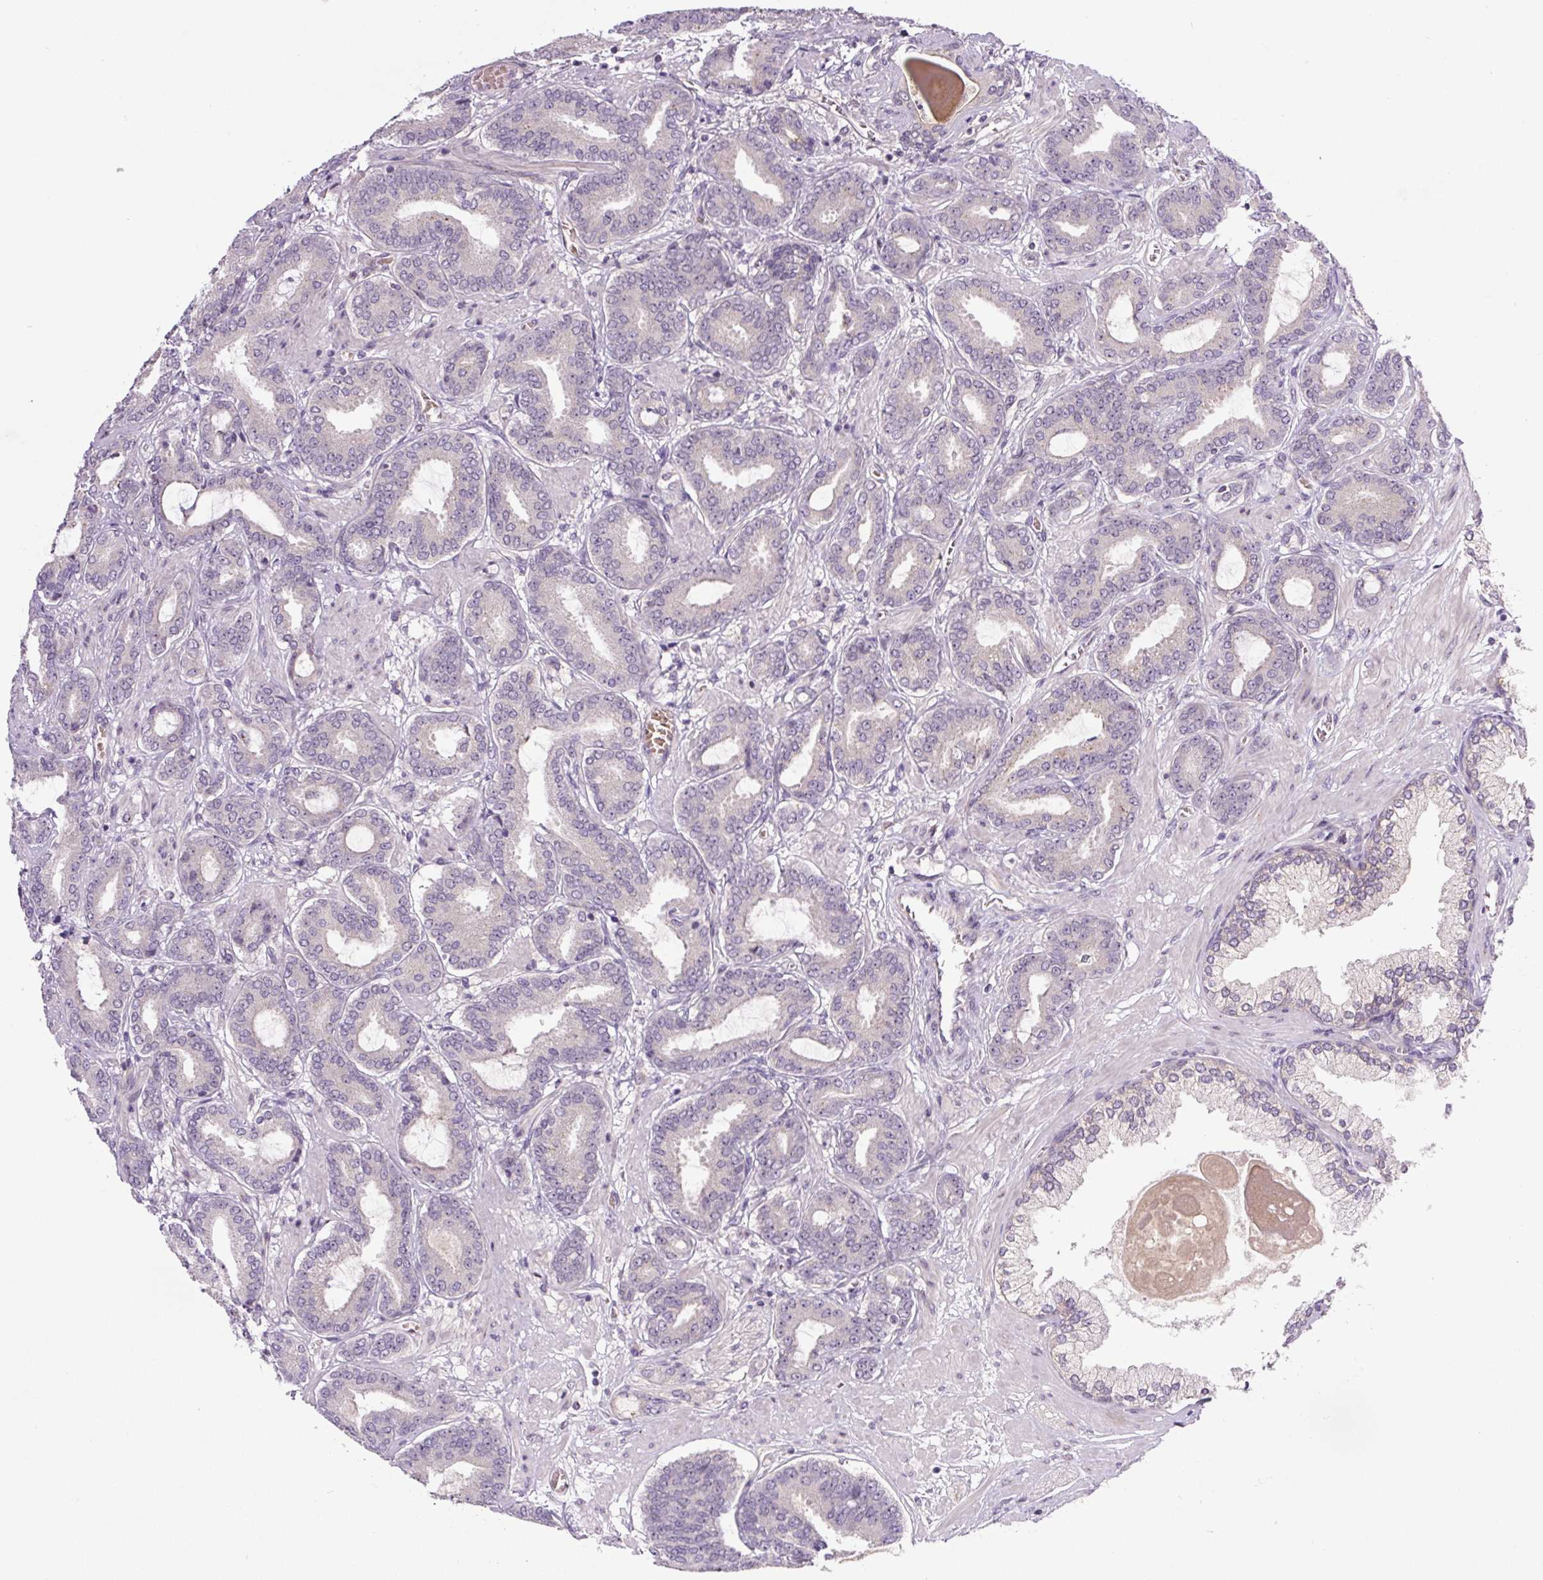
{"staining": {"intensity": "weak", "quantity": "25%-75%", "location": "cytoplasmic/membranous"}, "tissue": "prostate cancer", "cell_type": "Tumor cells", "image_type": "cancer", "snomed": [{"axis": "morphology", "description": "Adenocarcinoma, Low grade"}, {"axis": "topography", "description": "Prostate and seminal vesicle, NOS"}], "caption": "Adenocarcinoma (low-grade) (prostate) was stained to show a protein in brown. There is low levels of weak cytoplasmic/membranous expression in approximately 25%-75% of tumor cells.", "gene": "PCM1", "patient": {"sex": "male", "age": 61}}